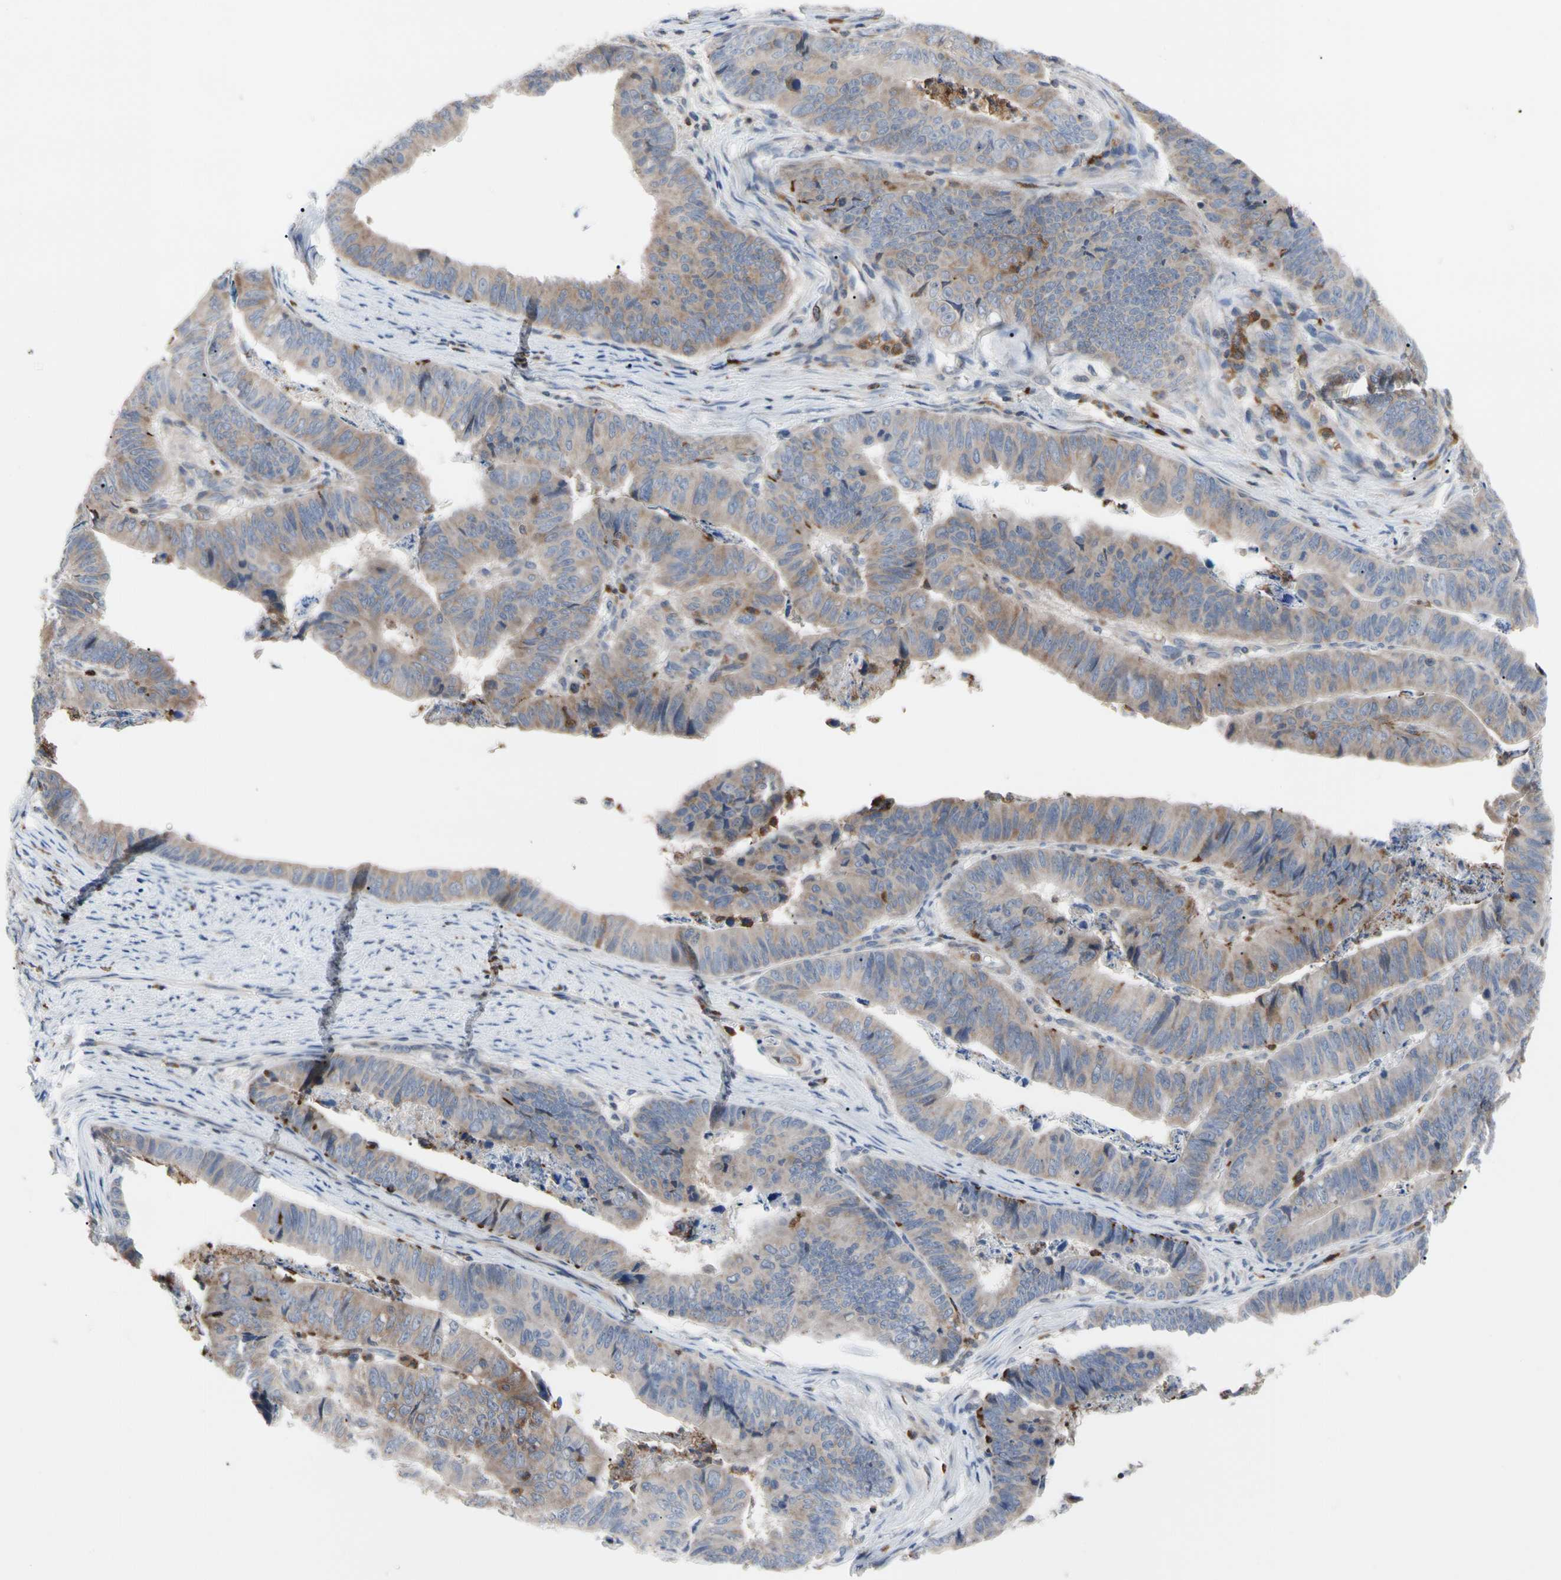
{"staining": {"intensity": "weak", "quantity": "25%-75%", "location": "cytoplasmic/membranous"}, "tissue": "stomach cancer", "cell_type": "Tumor cells", "image_type": "cancer", "snomed": [{"axis": "morphology", "description": "Adenocarcinoma, NOS"}, {"axis": "topography", "description": "Stomach, lower"}], "caption": "Immunohistochemical staining of human stomach cancer (adenocarcinoma) shows low levels of weak cytoplasmic/membranous protein staining in approximately 25%-75% of tumor cells.", "gene": "MCL1", "patient": {"sex": "male", "age": 77}}